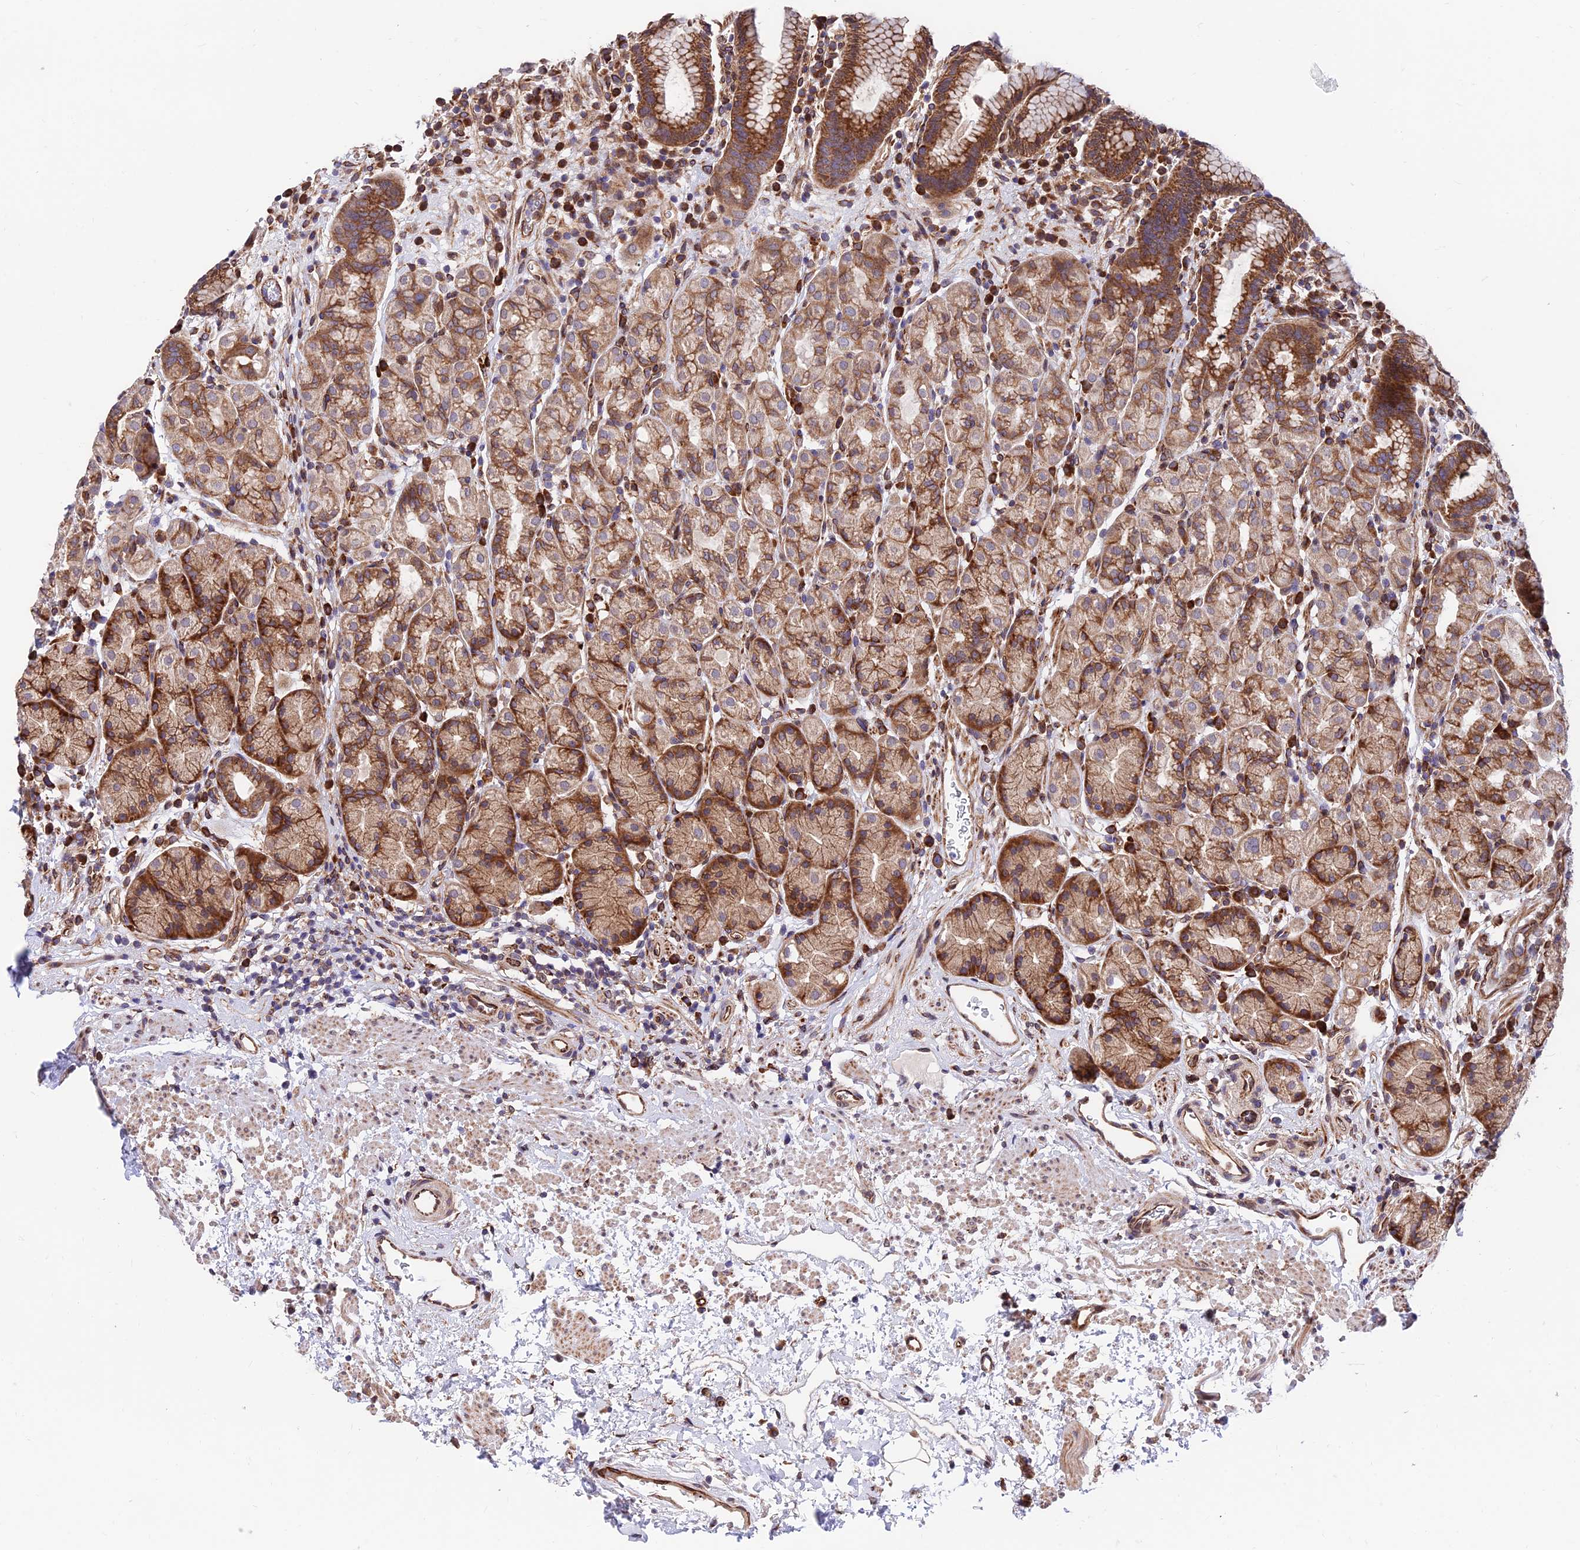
{"staining": {"intensity": "moderate", "quantity": ">75%", "location": "cytoplasmic/membranous"}, "tissue": "stomach", "cell_type": "Glandular cells", "image_type": "normal", "snomed": [{"axis": "morphology", "description": "Normal tissue, NOS"}, {"axis": "topography", "description": "Stomach"}], "caption": "The histopathology image demonstrates immunohistochemical staining of normal stomach. There is moderate cytoplasmic/membranous staining is present in approximately >75% of glandular cells. The staining was performed using DAB to visualize the protein expression in brown, while the nuclei were stained in blue with hematoxylin (Magnification: 20x).", "gene": "EXOC3L4", "patient": {"sex": "male", "age": 63}}